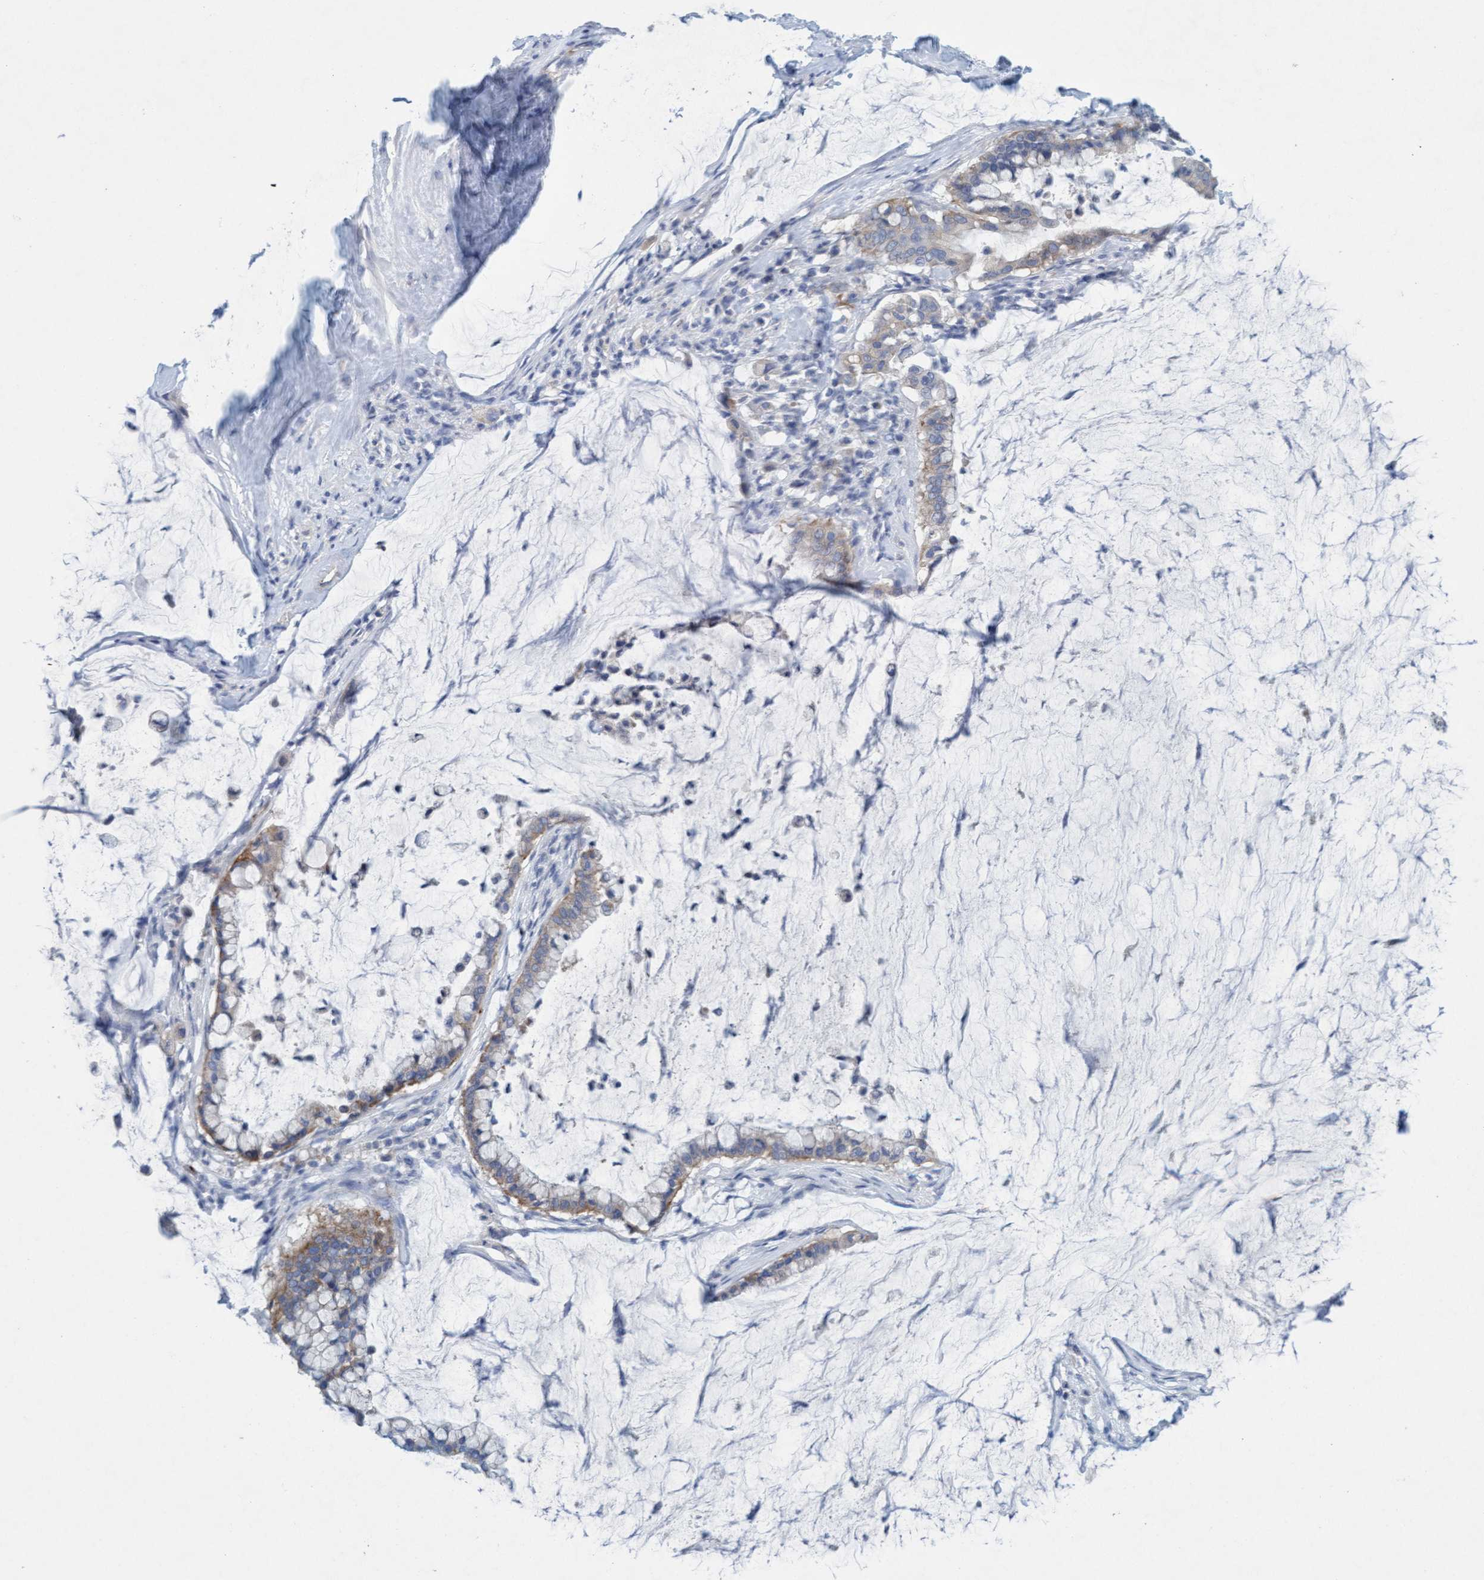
{"staining": {"intensity": "weak", "quantity": ">75%", "location": "cytoplasmic/membranous"}, "tissue": "pancreatic cancer", "cell_type": "Tumor cells", "image_type": "cancer", "snomed": [{"axis": "morphology", "description": "Adenocarcinoma, NOS"}, {"axis": "topography", "description": "Pancreas"}], "caption": "Immunohistochemical staining of human pancreatic cancer (adenocarcinoma) demonstrates weak cytoplasmic/membranous protein staining in about >75% of tumor cells.", "gene": "SIGIRR", "patient": {"sex": "male", "age": 41}}